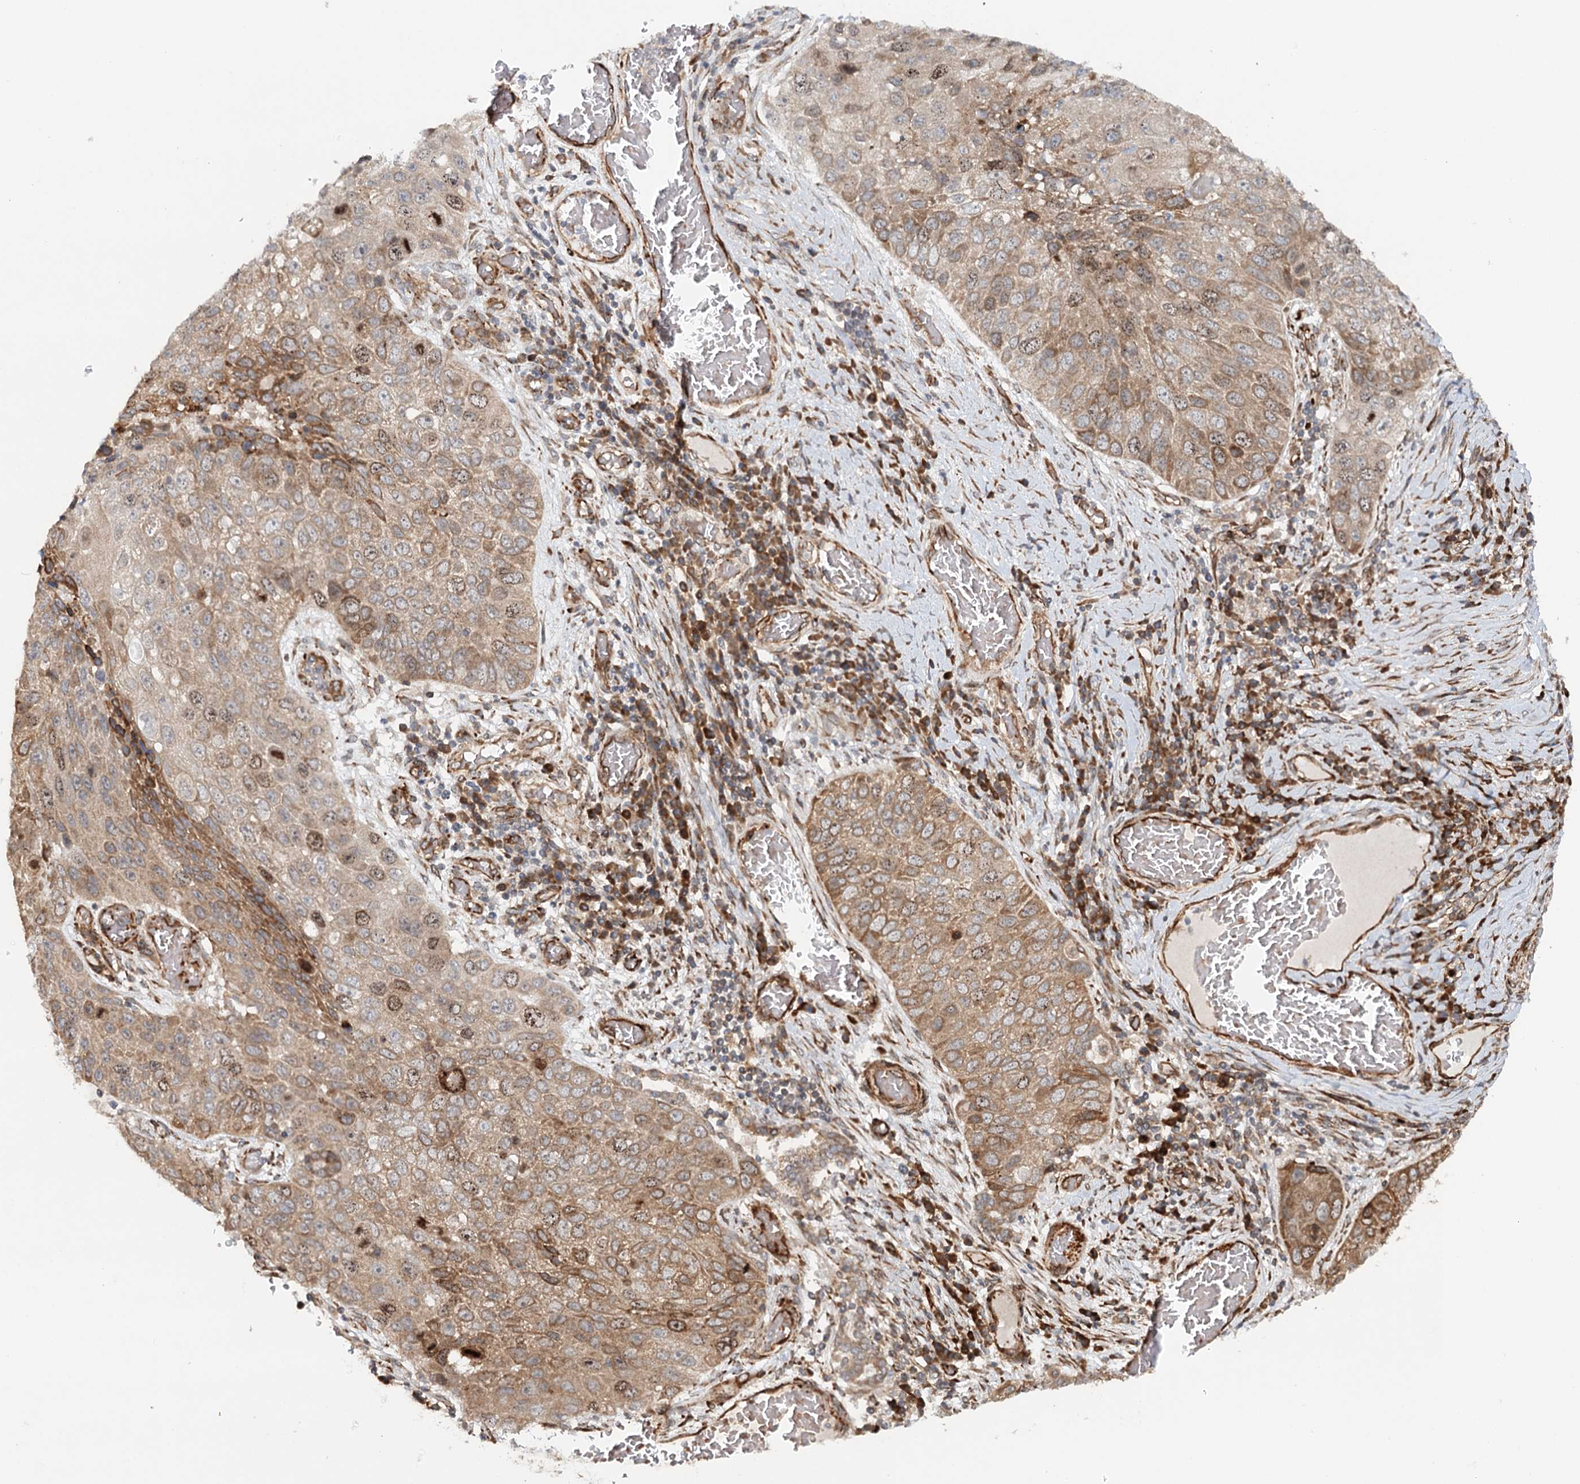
{"staining": {"intensity": "moderate", "quantity": ">75%", "location": "cytoplasmic/membranous,nuclear"}, "tissue": "lung cancer", "cell_type": "Tumor cells", "image_type": "cancer", "snomed": [{"axis": "morphology", "description": "Squamous cell carcinoma, NOS"}, {"axis": "topography", "description": "Lung"}], "caption": "An IHC micrograph of neoplastic tissue is shown. Protein staining in brown labels moderate cytoplasmic/membranous and nuclear positivity in lung cancer within tumor cells. Nuclei are stained in blue.", "gene": "MKNK1", "patient": {"sex": "male", "age": 61}}